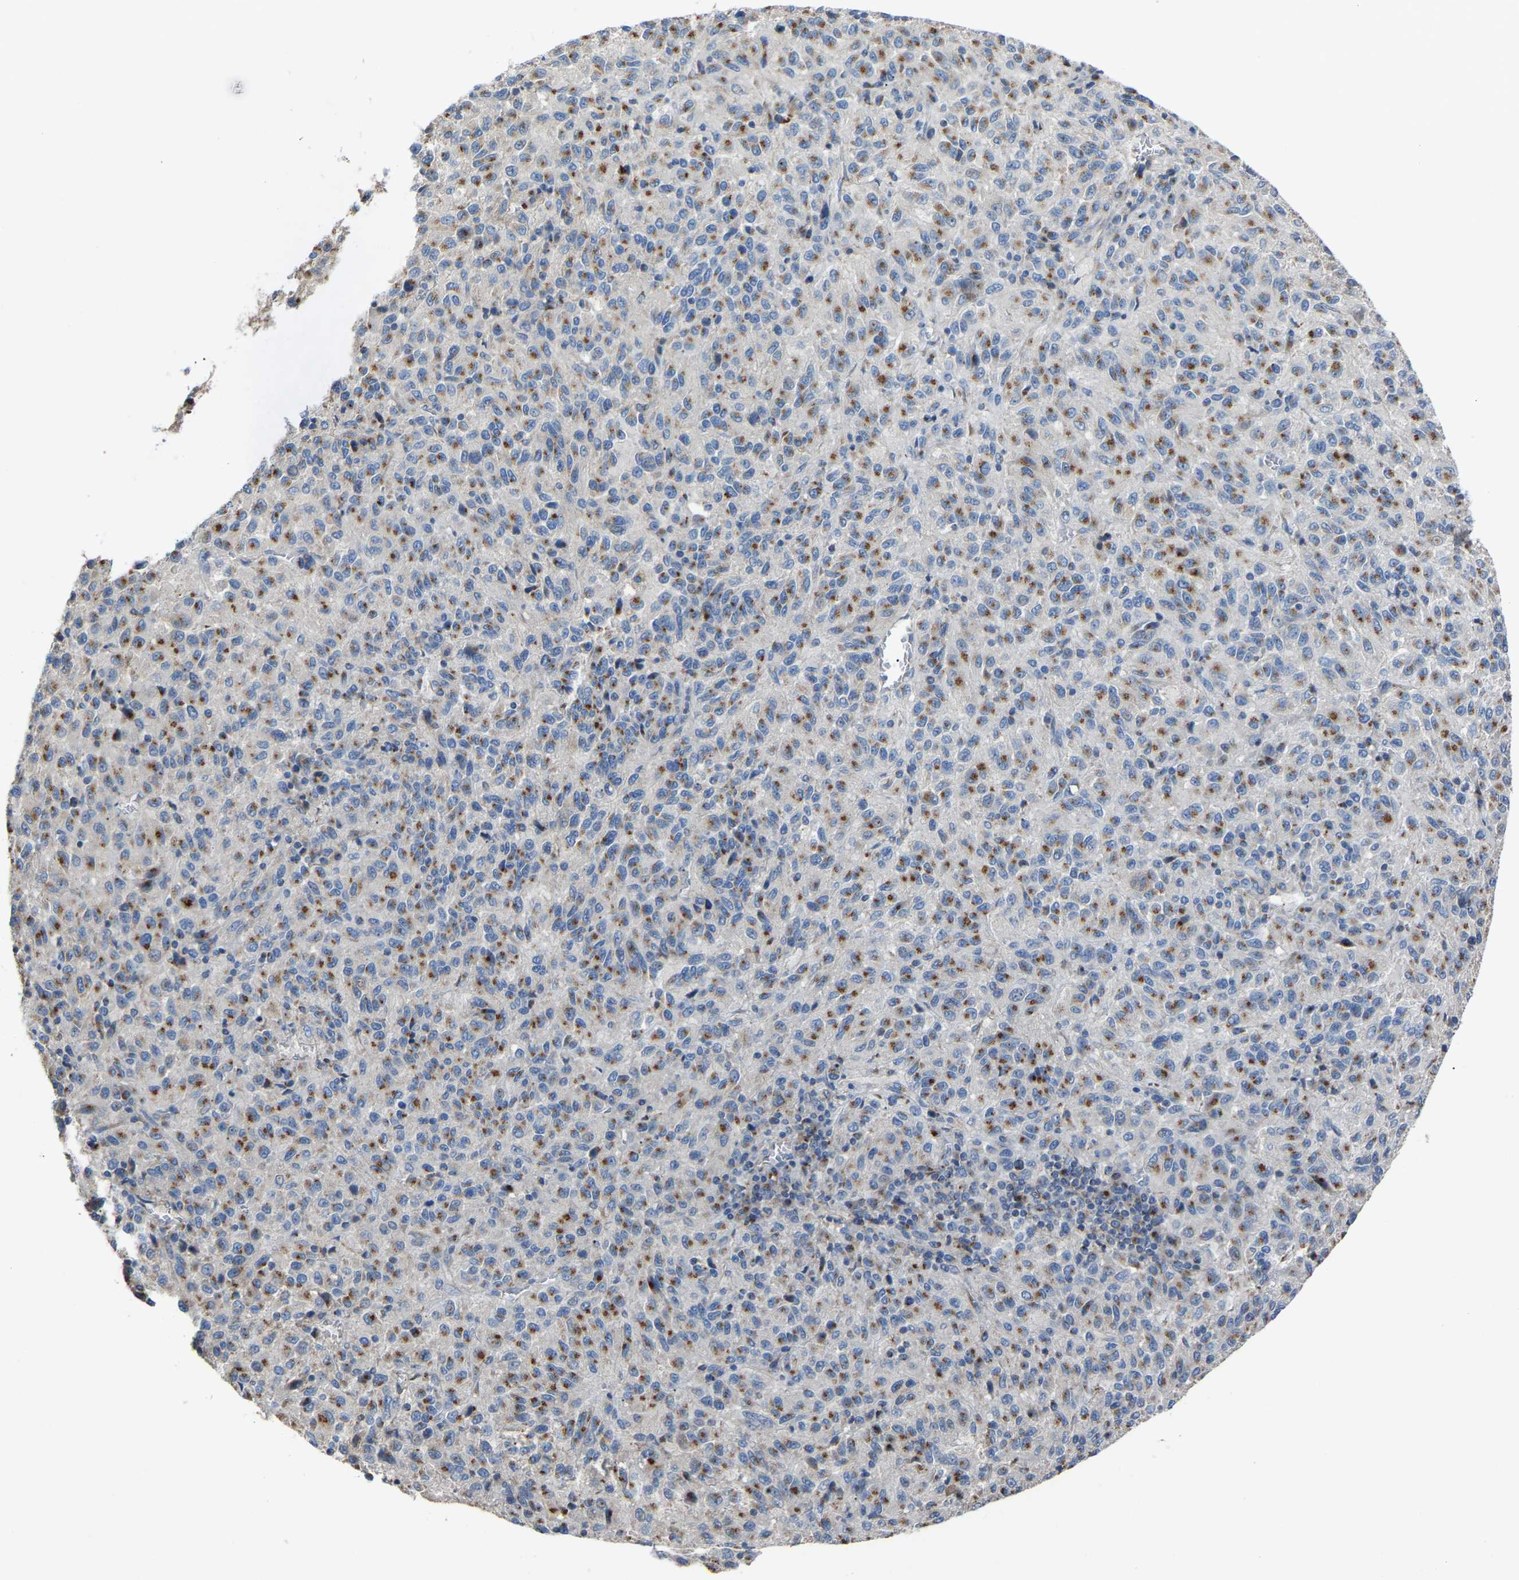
{"staining": {"intensity": "moderate", "quantity": ">75%", "location": "cytoplasmic/membranous"}, "tissue": "melanoma", "cell_type": "Tumor cells", "image_type": "cancer", "snomed": [{"axis": "morphology", "description": "Malignant melanoma, Metastatic site"}, {"axis": "topography", "description": "Lung"}], "caption": "Protein expression analysis of melanoma exhibits moderate cytoplasmic/membranous staining in about >75% of tumor cells.", "gene": "CANT1", "patient": {"sex": "male", "age": 64}}